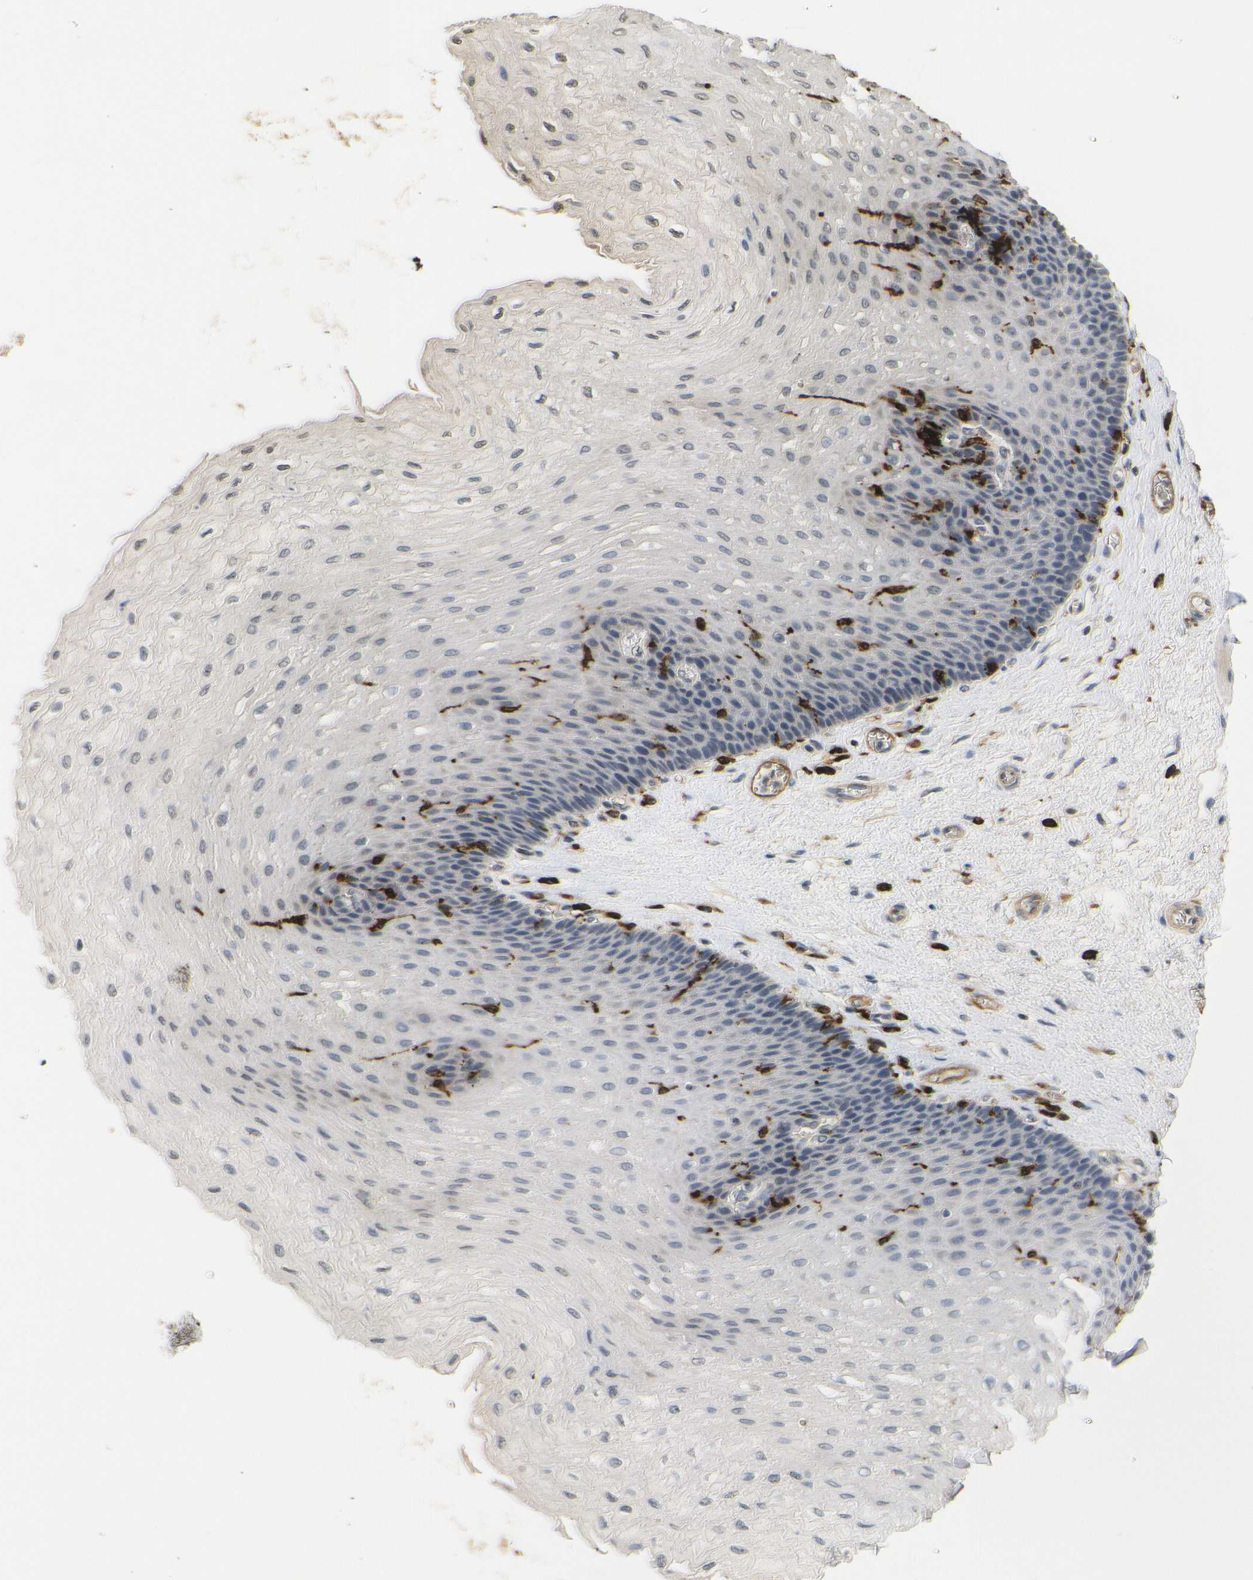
{"staining": {"intensity": "negative", "quantity": "none", "location": "none"}, "tissue": "esophagus", "cell_type": "Squamous epithelial cells", "image_type": "normal", "snomed": [{"axis": "morphology", "description": "Normal tissue, NOS"}, {"axis": "topography", "description": "Esophagus"}], "caption": "Immunohistochemistry (IHC) image of unremarkable esophagus stained for a protein (brown), which reveals no staining in squamous epithelial cells.", "gene": "HLA", "patient": {"sex": "female", "age": 72}}